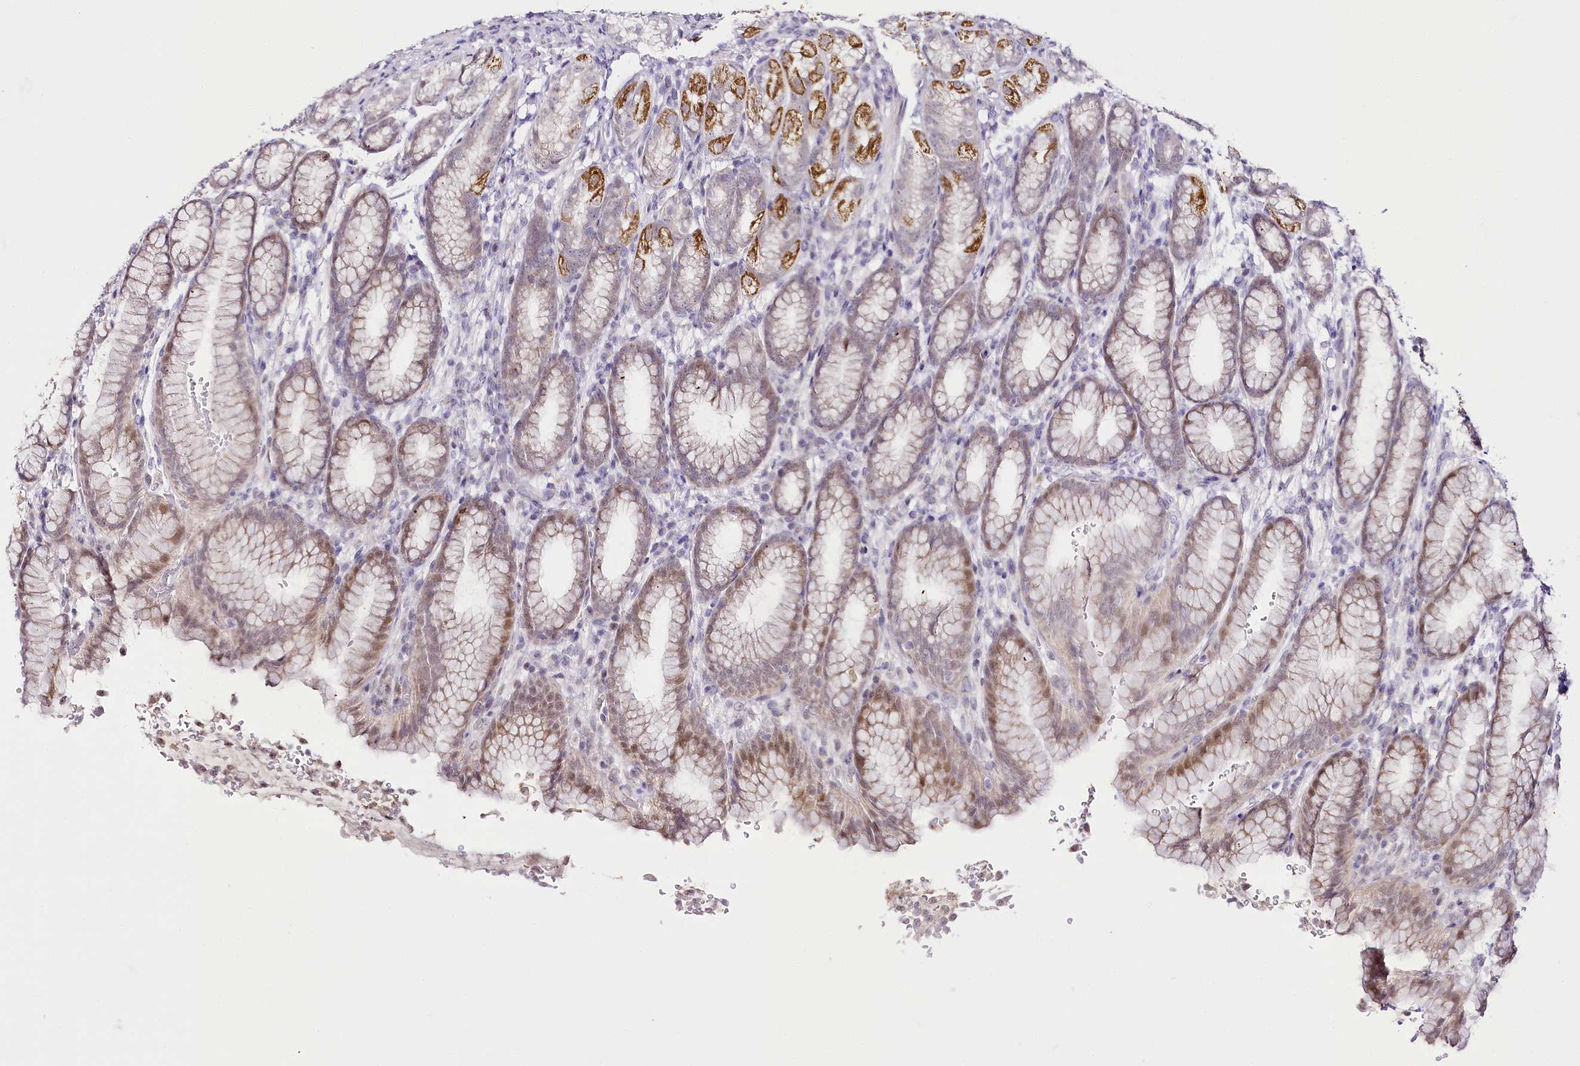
{"staining": {"intensity": "moderate", "quantity": "25%-75%", "location": "cytoplasmic/membranous"}, "tissue": "stomach", "cell_type": "Glandular cells", "image_type": "normal", "snomed": [{"axis": "morphology", "description": "Normal tissue, NOS"}, {"axis": "topography", "description": "Stomach"}], "caption": "Protein analysis of normal stomach exhibits moderate cytoplasmic/membranous positivity in approximately 25%-75% of glandular cells.", "gene": "CCDC30", "patient": {"sex": "male", "age": 42}}